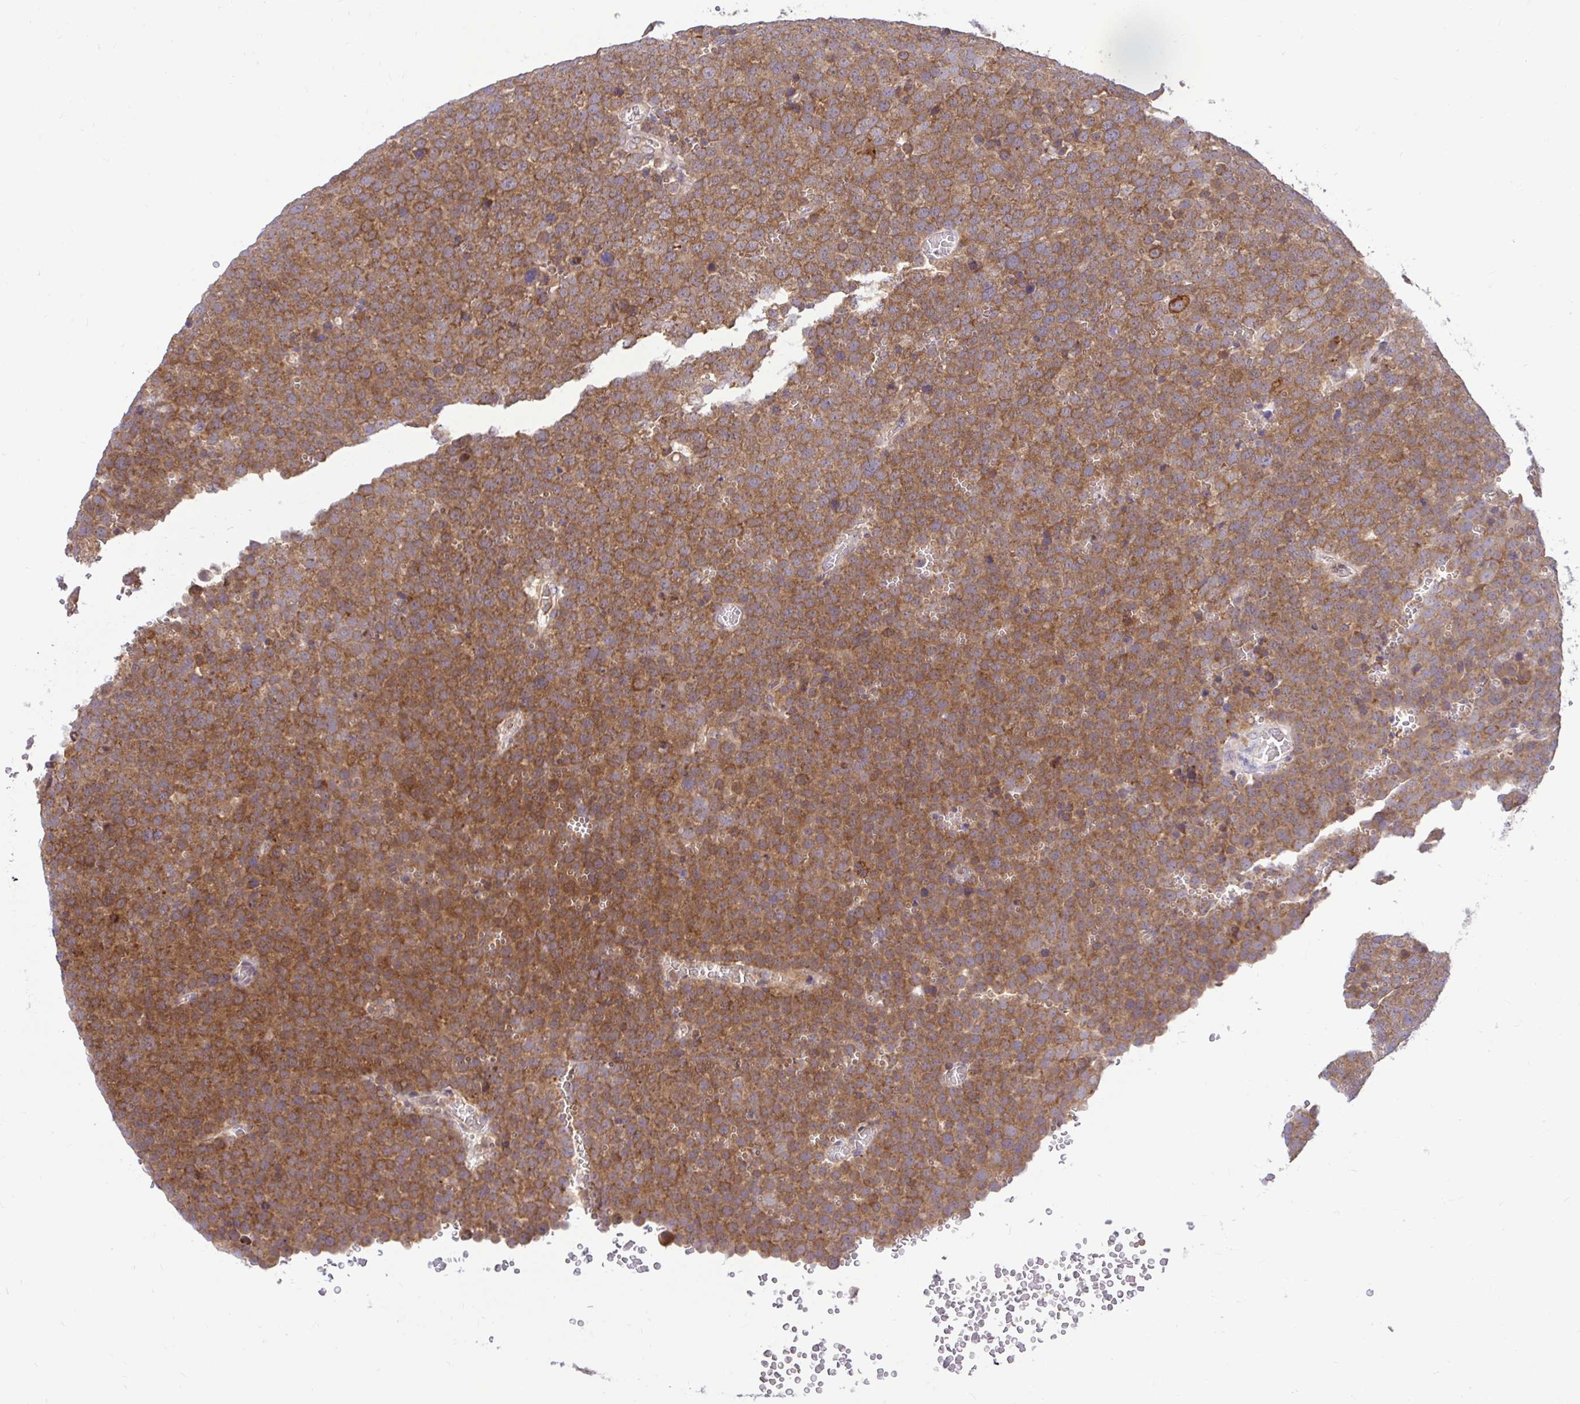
{"staining": {"intensity": "strong", "quantity": ">75%", "location": "cytoplasmic/membranous"}, "tissue": "testis cancer", "cell_type": "Tumor cells", "image_type": "cancer", "snomed": [{"axis": "morphology", "description": "Seminoma, NOS"}, {"axis": "topography", "description": "Testis"}], "caption": "DAB immunohistochemical staining of human testis seminoma shows strong cytoplasmic/membranous protein expression in about >75% of tumor cells.", "gene": "VTI1B", "patient": {"sex": "male", "age": 71}}